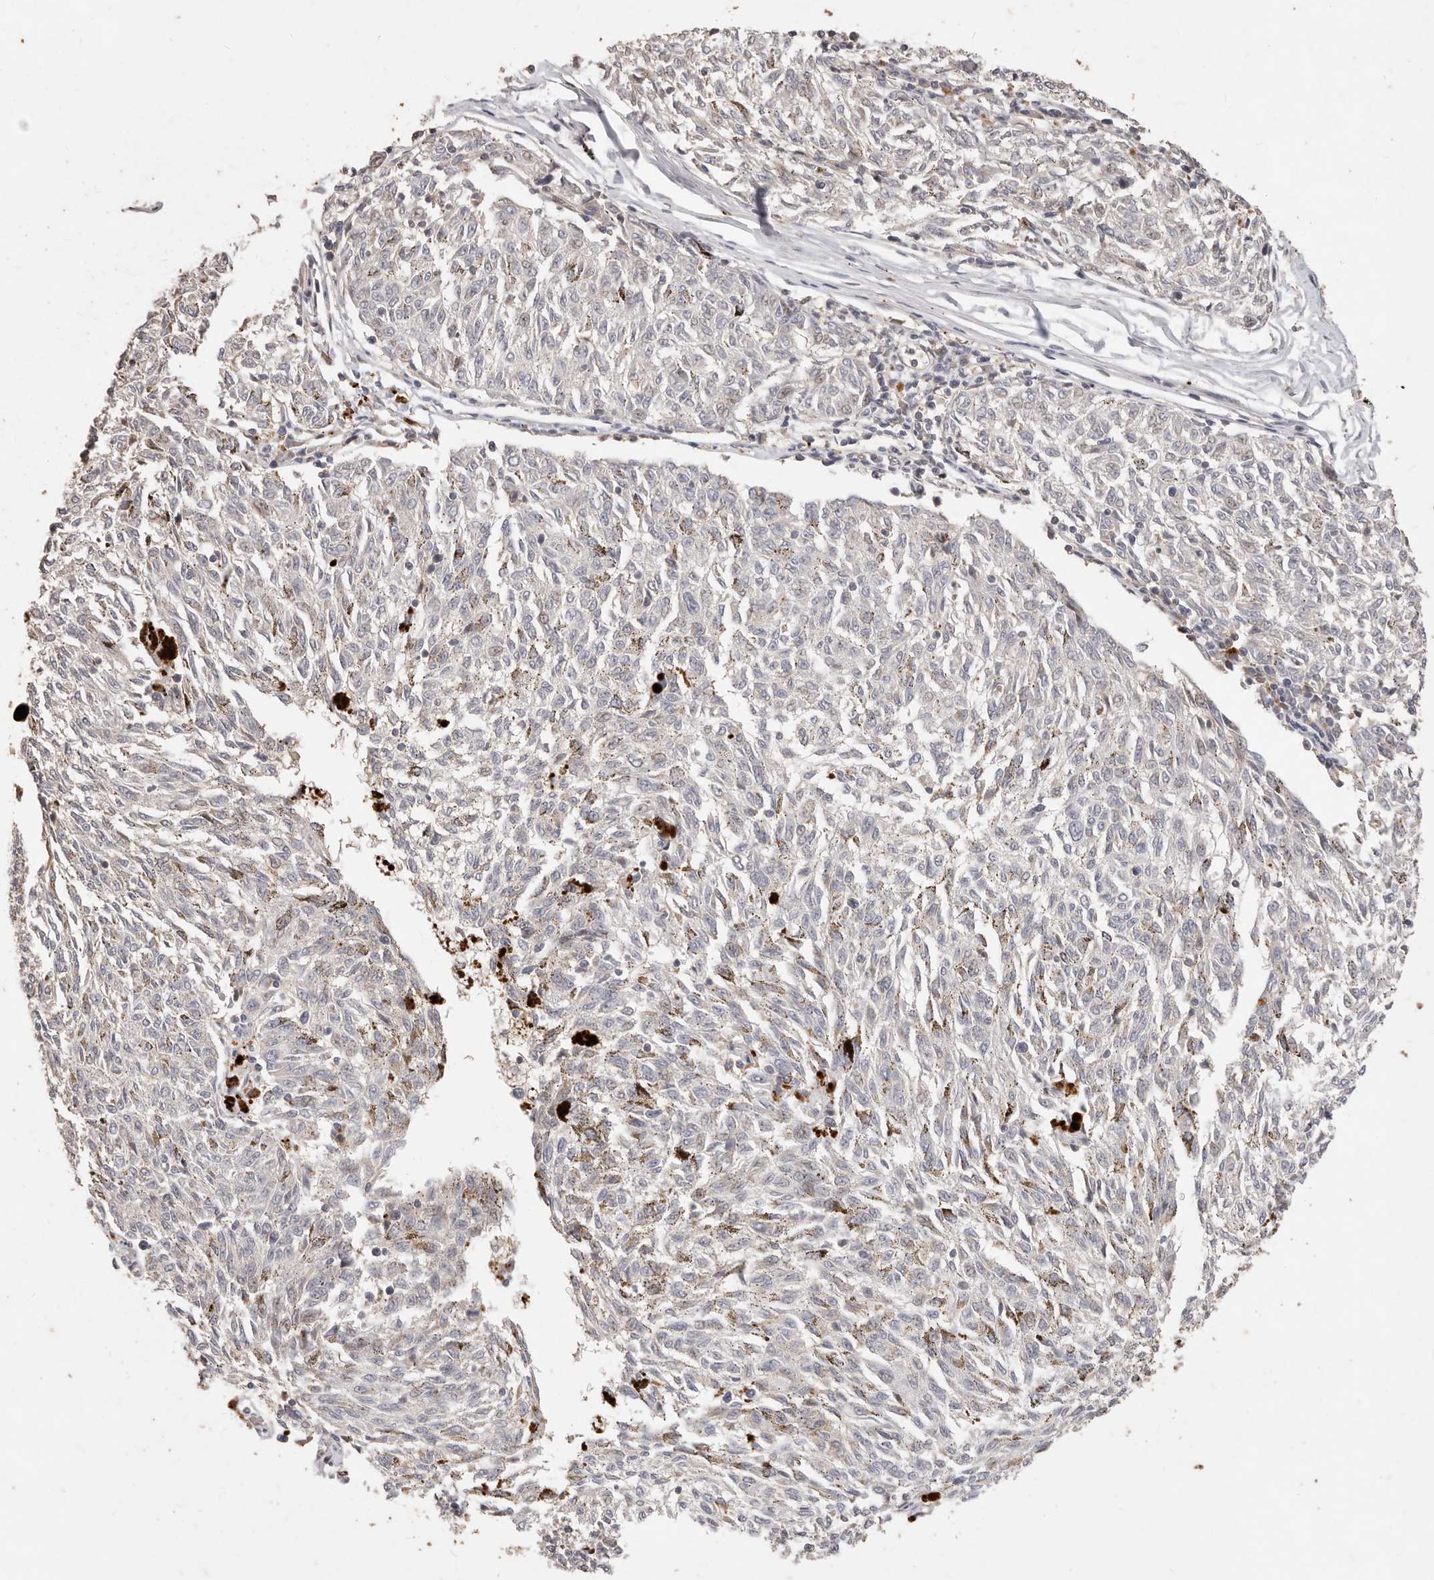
{"staining": {"intensity": "negative", "quantity": "none", "location": "none"}, "tissue": "melanoma", "cell_type": "Tumor cells", "image_type": "cancer", "snomed": [{"axis": "morphology", "description": "Malignant melanoma, NOS"}, {"axis": "topography", "description": "Skin"}], "caption": "High power microscopy micrograph of an IHC histopathology image of malignant melanoma, revealing no significant expression in tumor cells. (DAB IHC with hematoxylin counter stain).", "gene": "KIF9", "patient": {"sex": "female", "age": 72}}